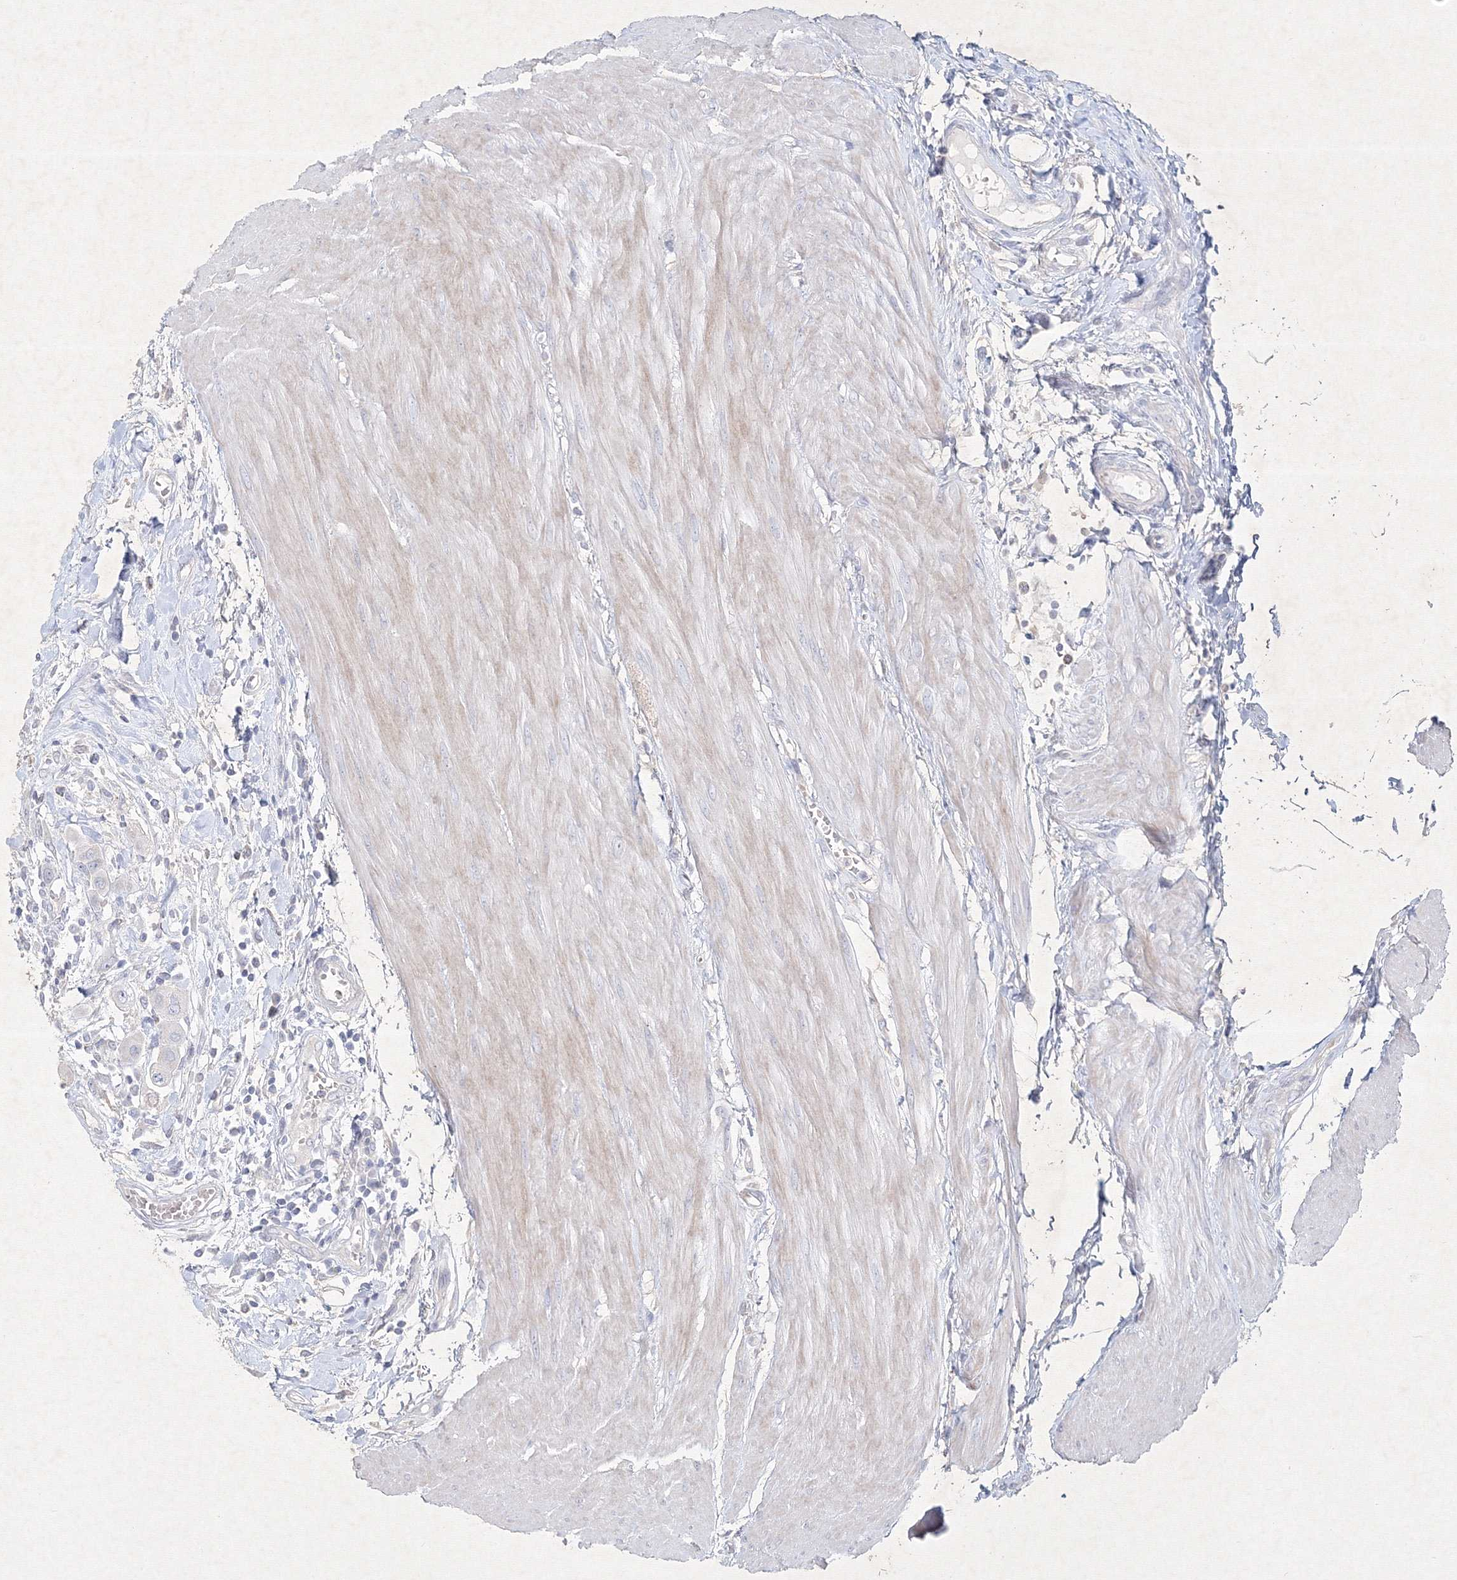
{"staining": {"intensity": "negative", "quantity": "none", "location": "none"}, "tissue": "urothelial cancer", "cell_type": "Tumor cells", "image_type": "cancer", "snomed": [{"axis": "morphology", "description": "Urothelial carcinoma, High grade"}, {"axis": "topography", "description": "Urinary bladder"}], "caption": "Immunohistochemistry of human high-grade urothelial carcinoma exhibits no staining in tumor cells.", "gene": "CXXC4", "patient": {"sex": "male", "age": 50}}